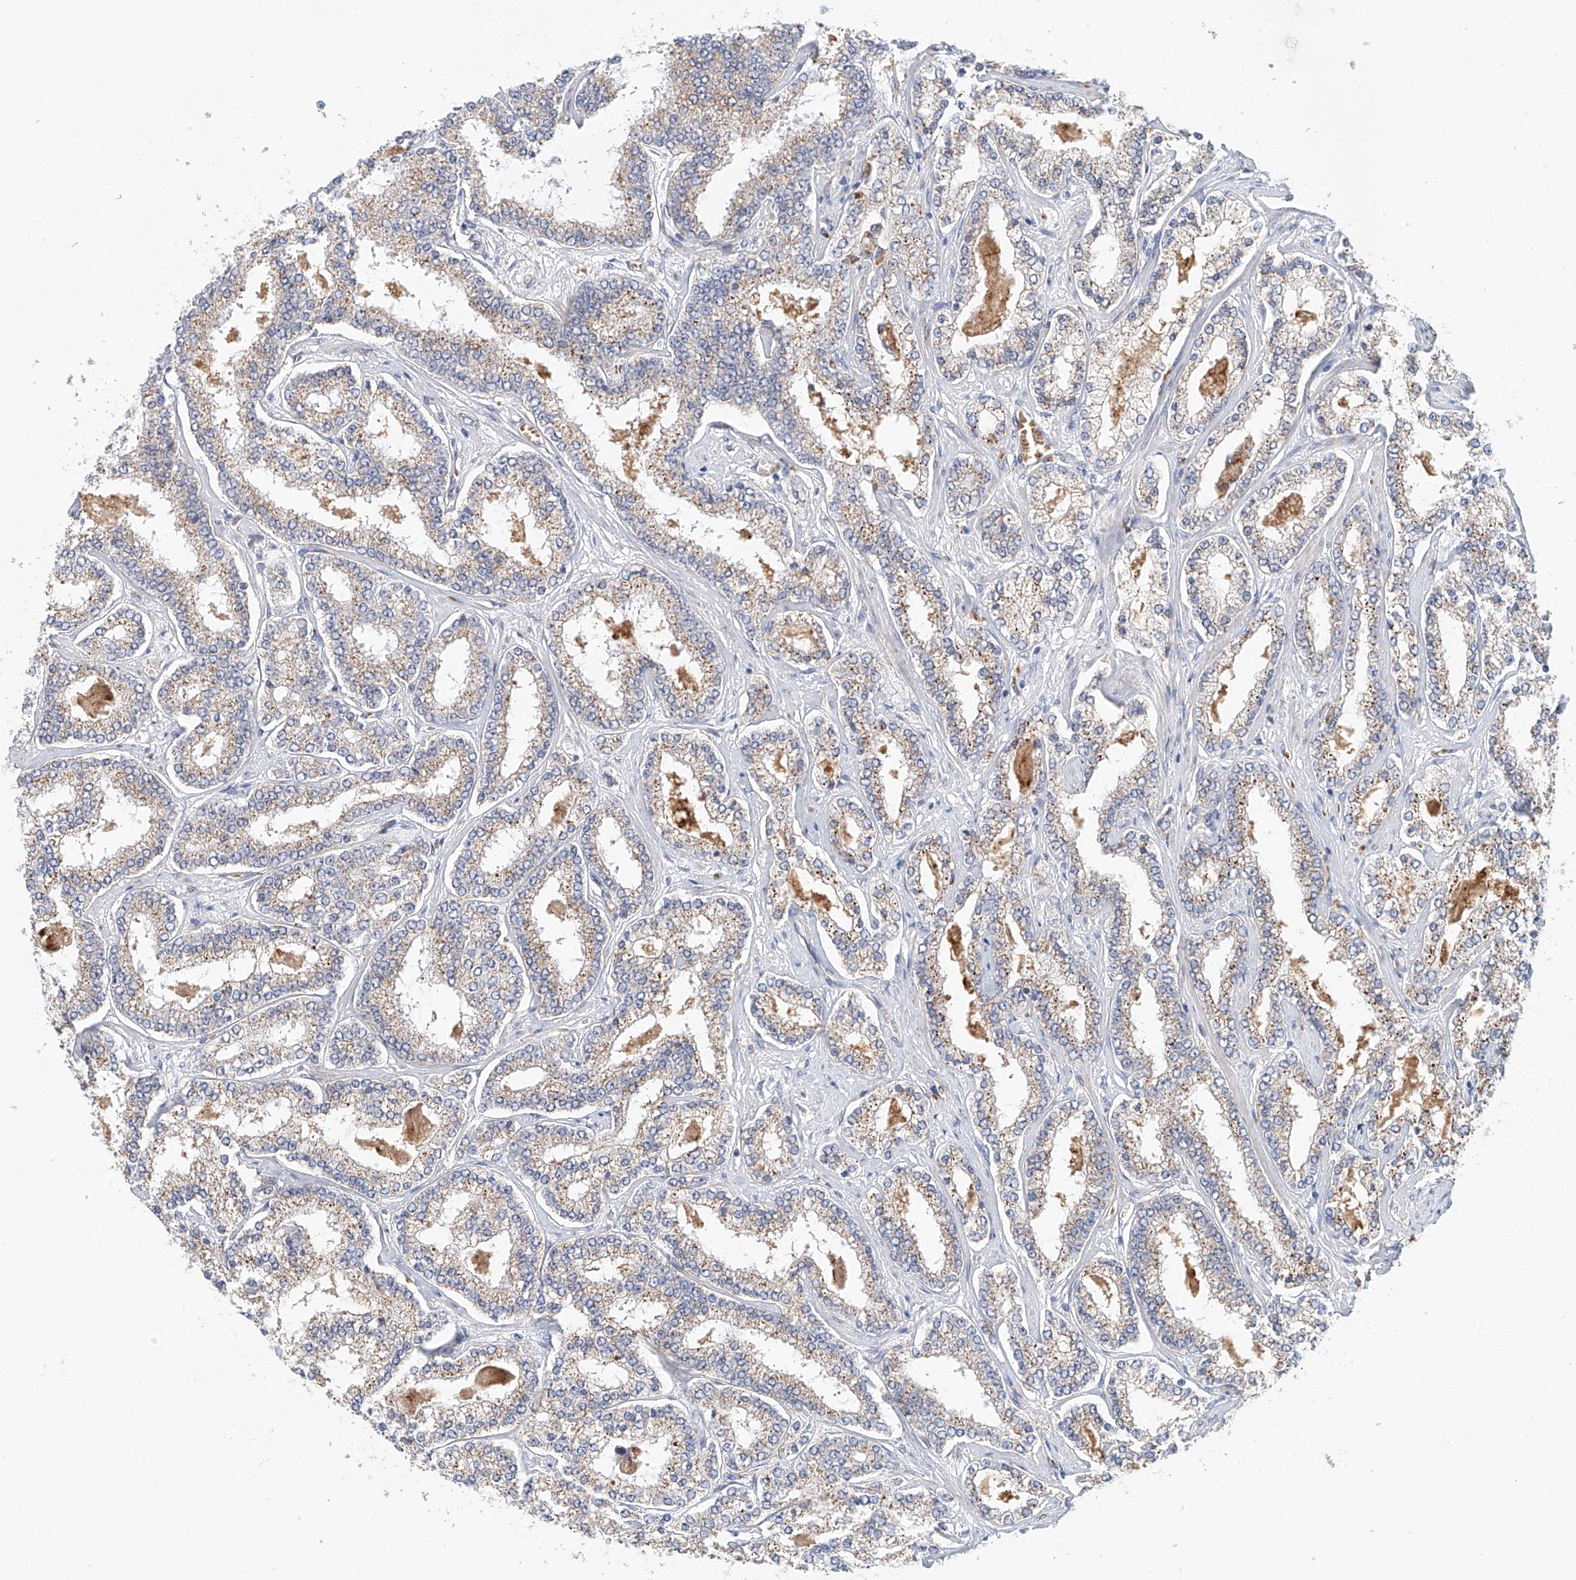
{"staining": {"intensity": "weak", "quantity": "25%-75%", "location": "cytoplasmic/membranous"}, "tissue": "prostate cancer", "cell_type": "Tumor cells", "image_type": "cancer", "snomed": [{"axis": "morphology", "description": "Normal tissue, NOS"}, {"axis": "morphology", "description": "Adenocarcinoma, High grade"}, {"axis": "topography", "description": "Prostate"}], "caption": "A brown stain highlights weak cytoplasmic/membranous positivity of a protein in human prostate high-grade adenocarcinoma tumor cells. The protein is stained brown, and the nuclei are stained in blue (DAB (3,3'-diaminobenzidine) IHC with brightfield microscopy, high magnification).", "gene": "HGSNAT", "patient": {"sex": "male", "age": 83}}